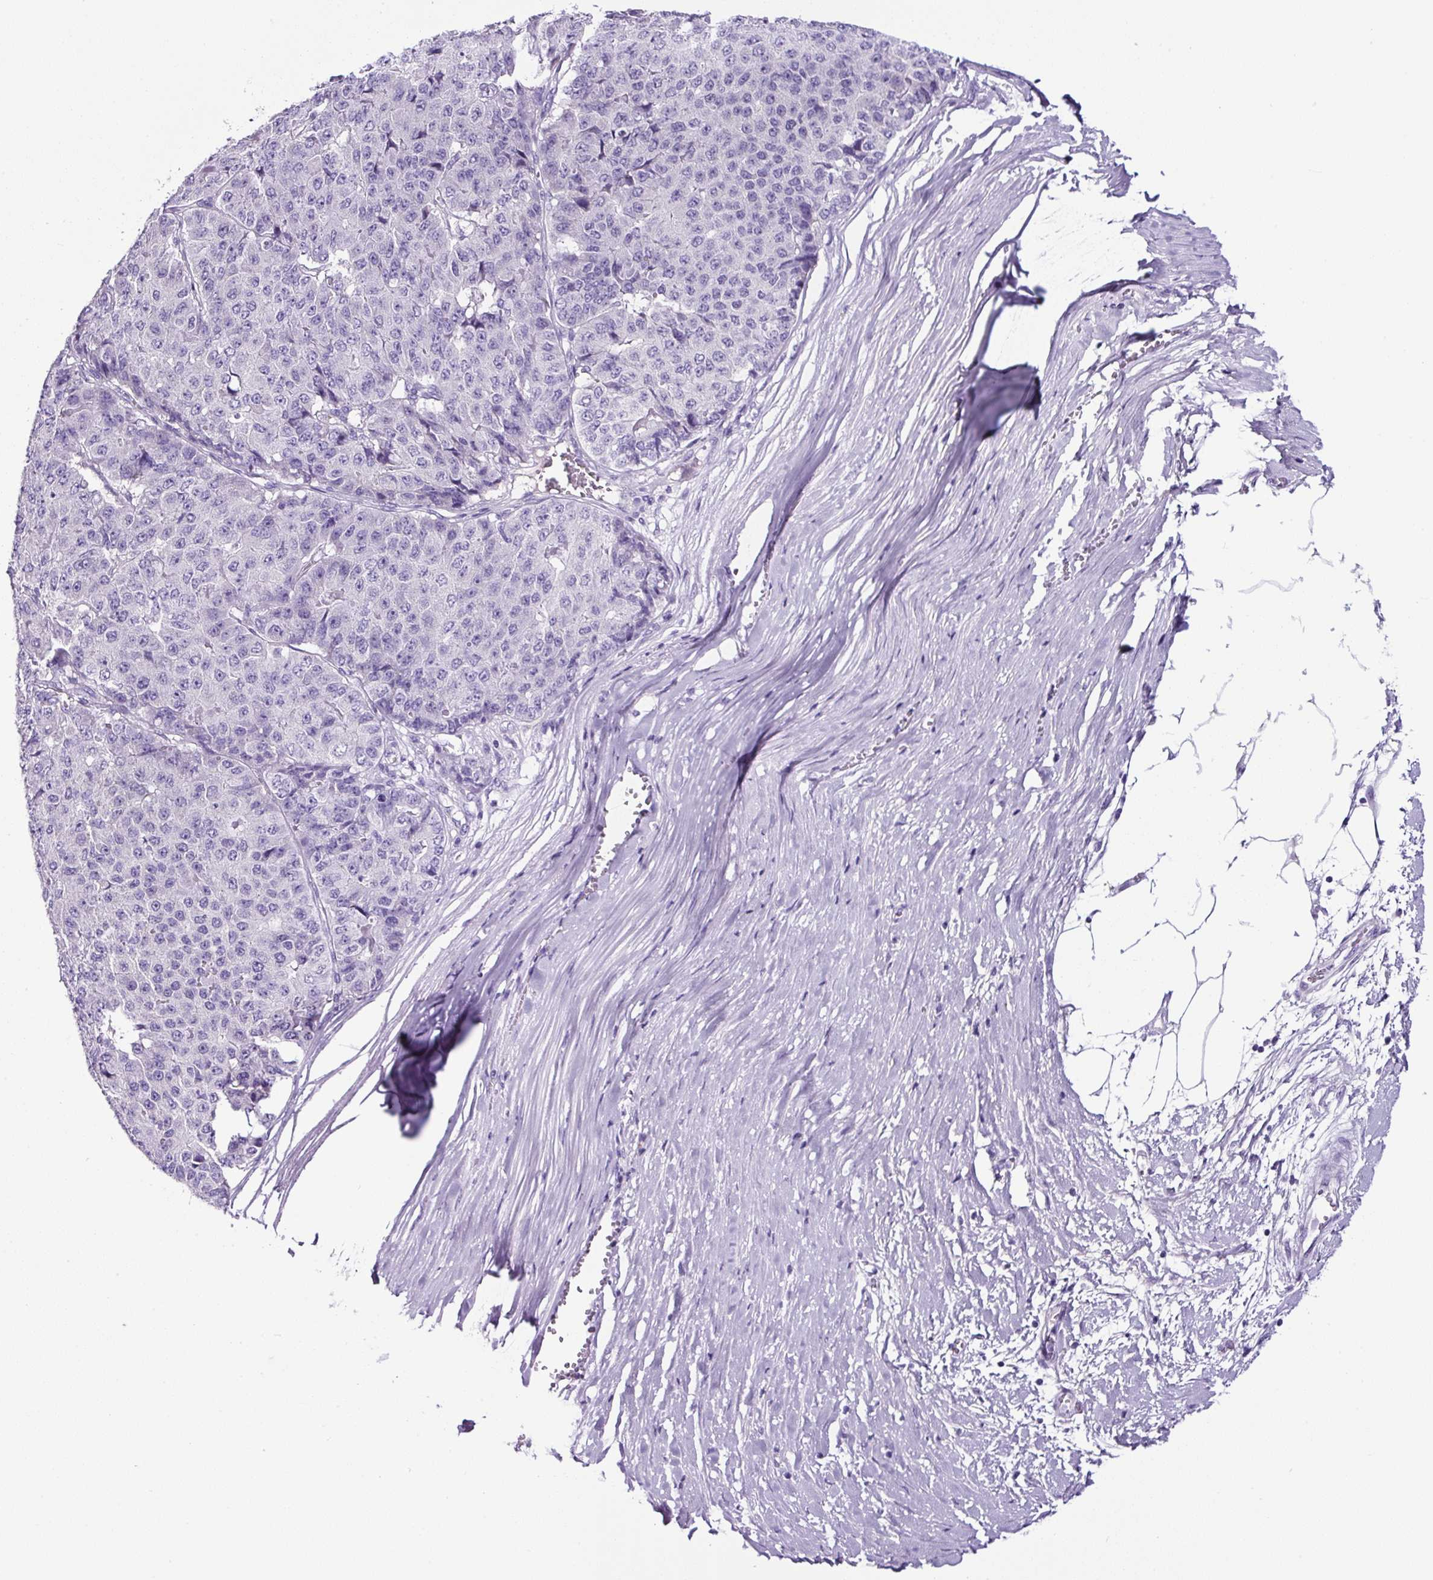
{"staining": {"intensity": "negative", "quantity": "none", "location": "none"}, "tissue": "pancreatic cancer", "cell_type": "Tumor cells", "image_type": "cancer", "snomed": [{"axis": "morphology", "description": "Adenocarcinoma, NOS"}, {"axis": "topography", "description": "Pancreas"}], "caption": "Pancreatic cancer (adenocarcinoma) stained for a protein using immunohistochemistry reveals no staining tumor cells.", "gene": "SP8", "patient": {"sex": "male", "age": 50}}